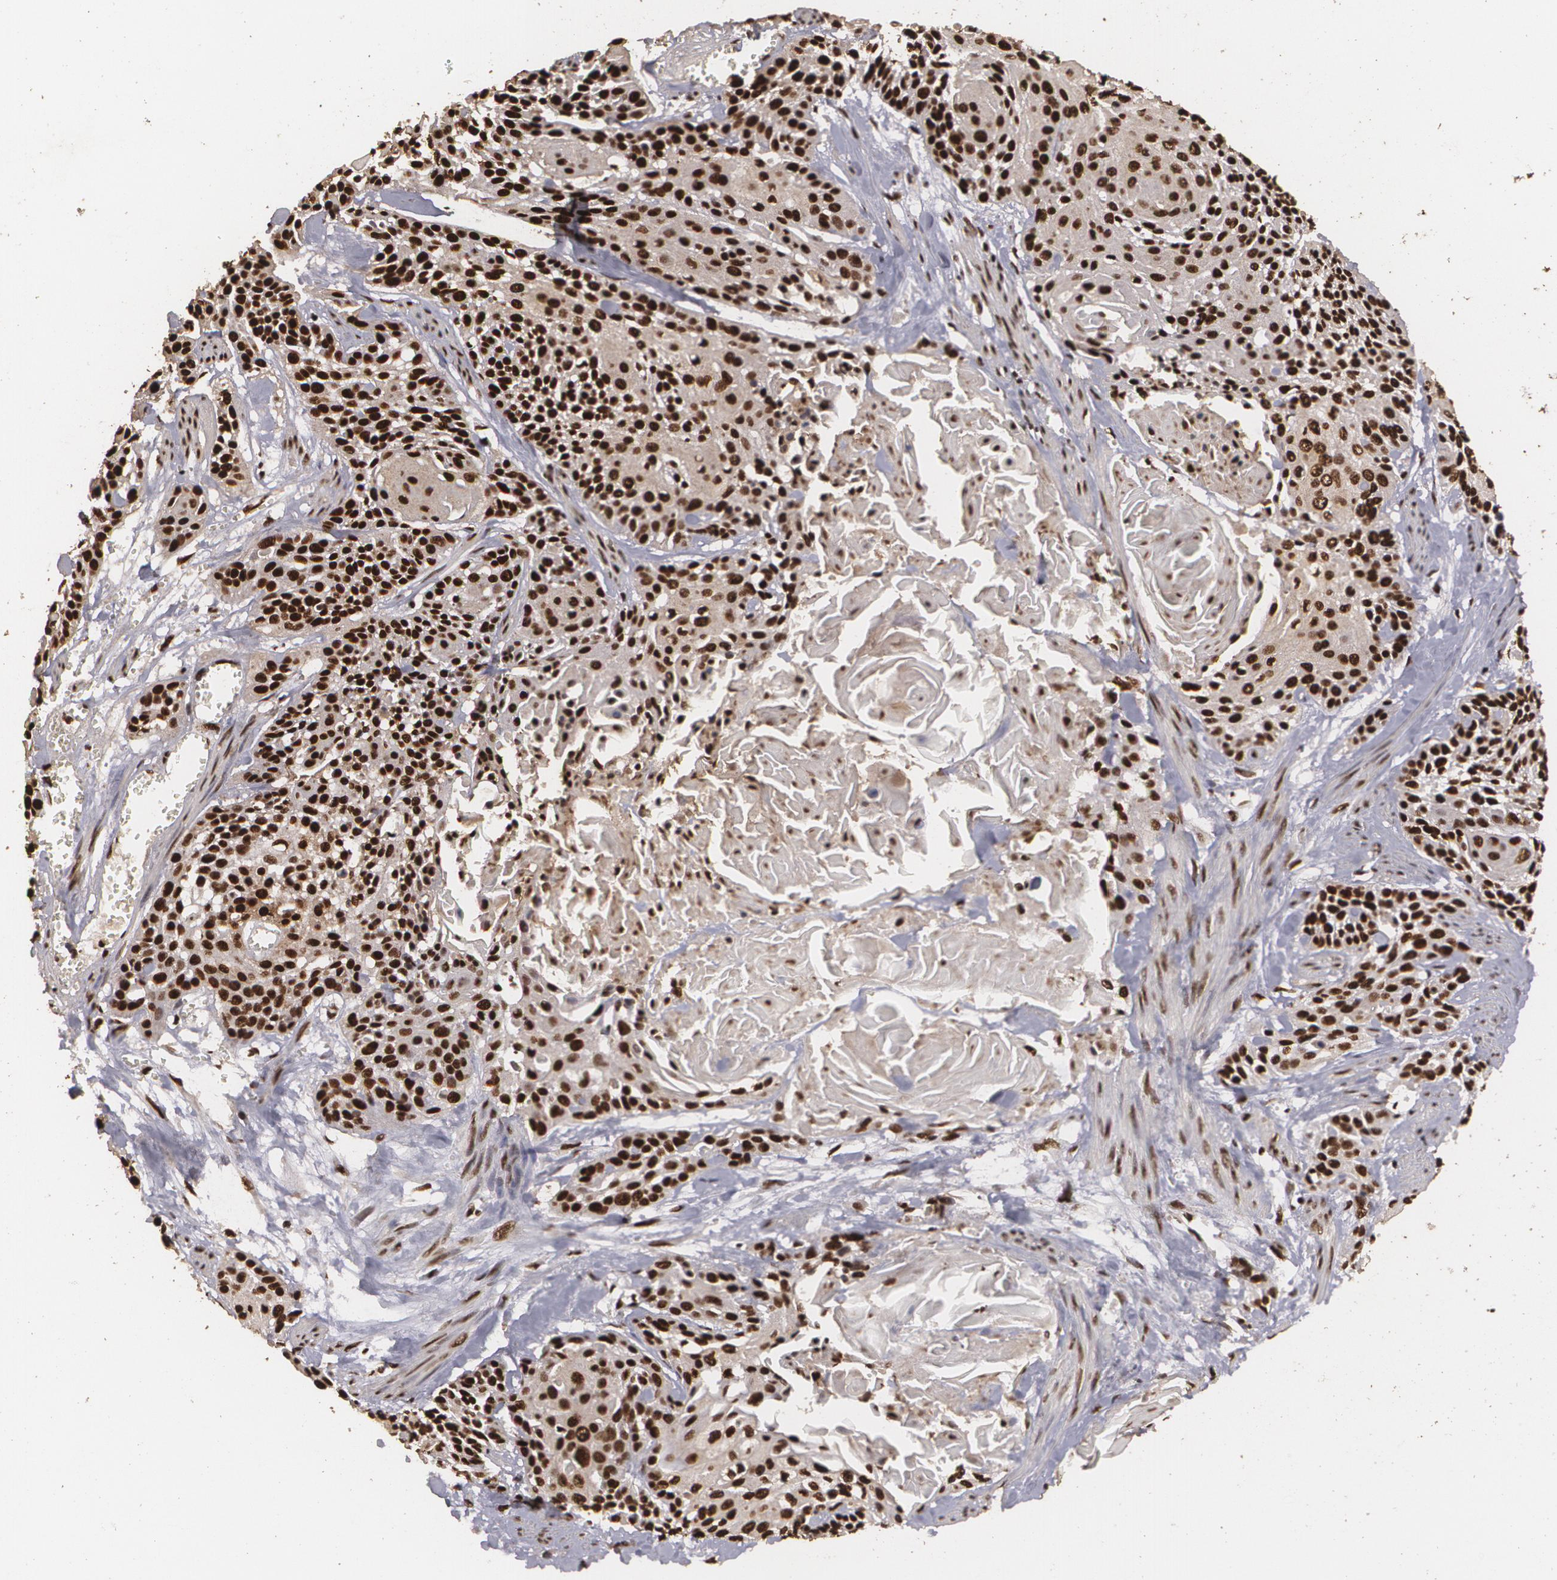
{"staining": {"intensity": "strong", "quantity": ">75%", "location": "cytoplasmic/membranous,nuclear"}, "tissue": "cervical cancer", "cell_type": "Tumor cells", "image_type": "cancer", "snomed": [{"axis": "morphology", "description": "Squamous cell carcinoma, NOS"}, {"axis": "topography", "description": "Cervix"}], "caption": "IHC of cervical squamous cell carcinoma exhibits high levels of strong cytoplasmic/membranous and nuclear staining in about >75% of tumor cells.", "gene": "RCOR1", "patient": {"sex": "female", "age": 57}}